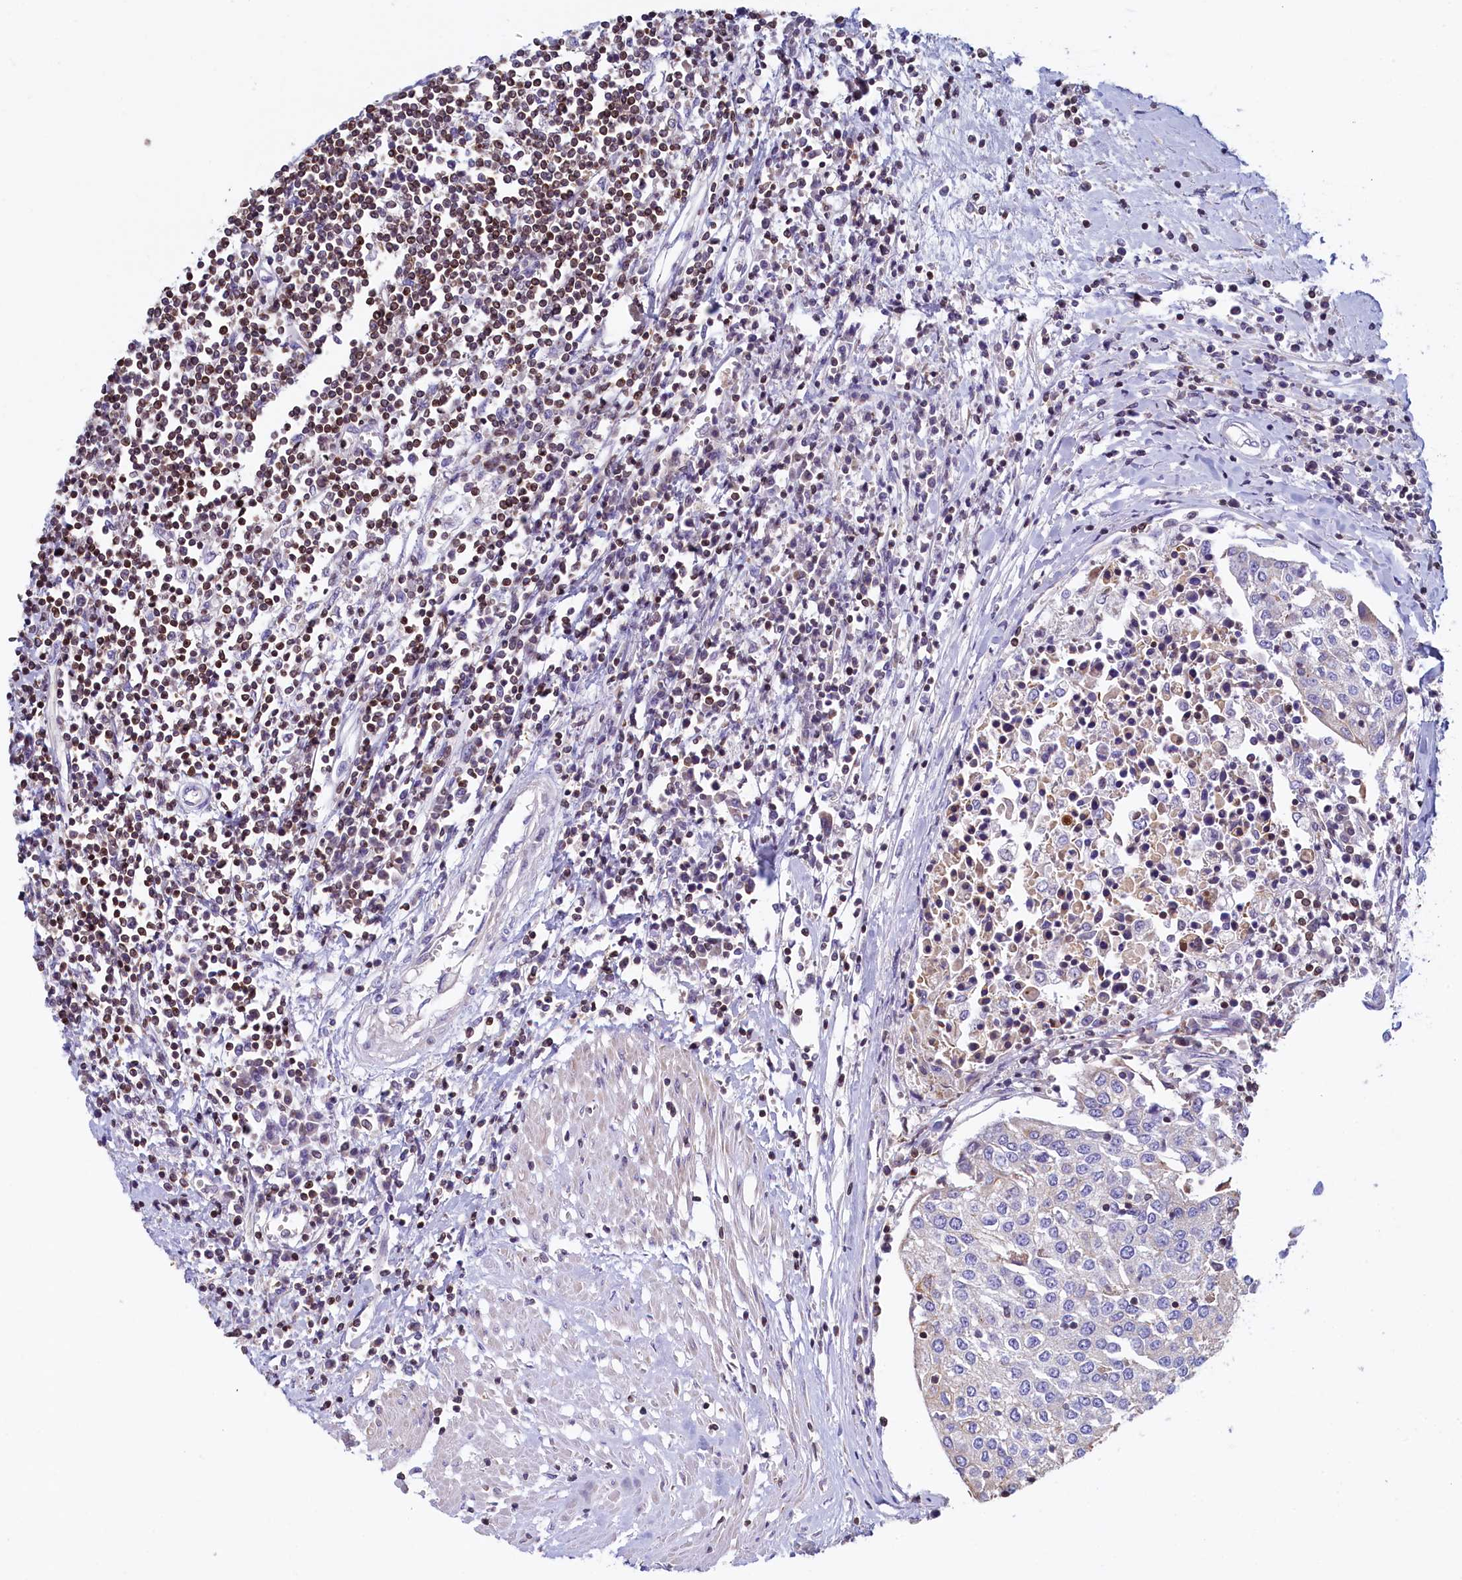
{"staining": {"intensity": "negative", "quantity": "none", "location": "none"}, "tissue": "urothelial cancer", "cell_type": "Tumor cells", "image_type": "cancer", "snomed": [{"axis": "morphology", "description": "Urothelial carcinoma, High grade"}, {"axis": "topography", "description": "Urinary bladder"}], "caption": "Immunohistochemical staining of human urothelial carcinoma (high-grade) exhibits no significant expression in tumor cells.", "gene": "TRAF3IP3", "patient": {"sex": "female", "age": 85}}